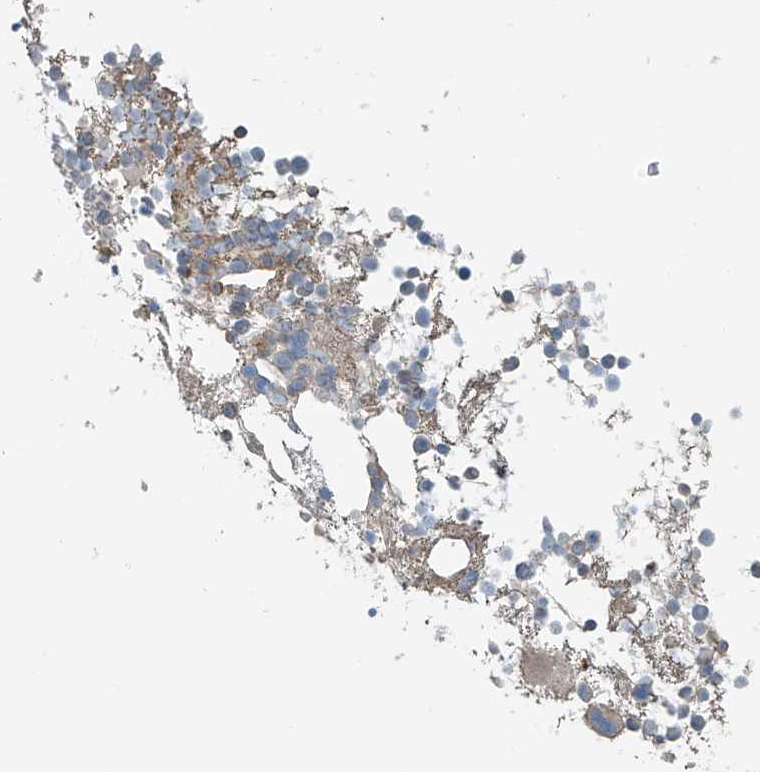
{"staining": {"intensity": "weak", "quantity": "<25%", "location": "cytoplasmic/membranous"}, "tissue": "bone marrow", "cell_type": "Hematopoietic cells", "image_type": "normal", "snomed": [{"axis": "morphology", "description": "Normal tissue, NOS"}, {"axis": "topography", "description": "Bone marrow"}], "caption": "Bone marrow stained for a protein using IHC demonstrates no positivity hematopoietic cells.", "gene": "SLC9A2", "patient": {"sex": "female", "age": 57}}